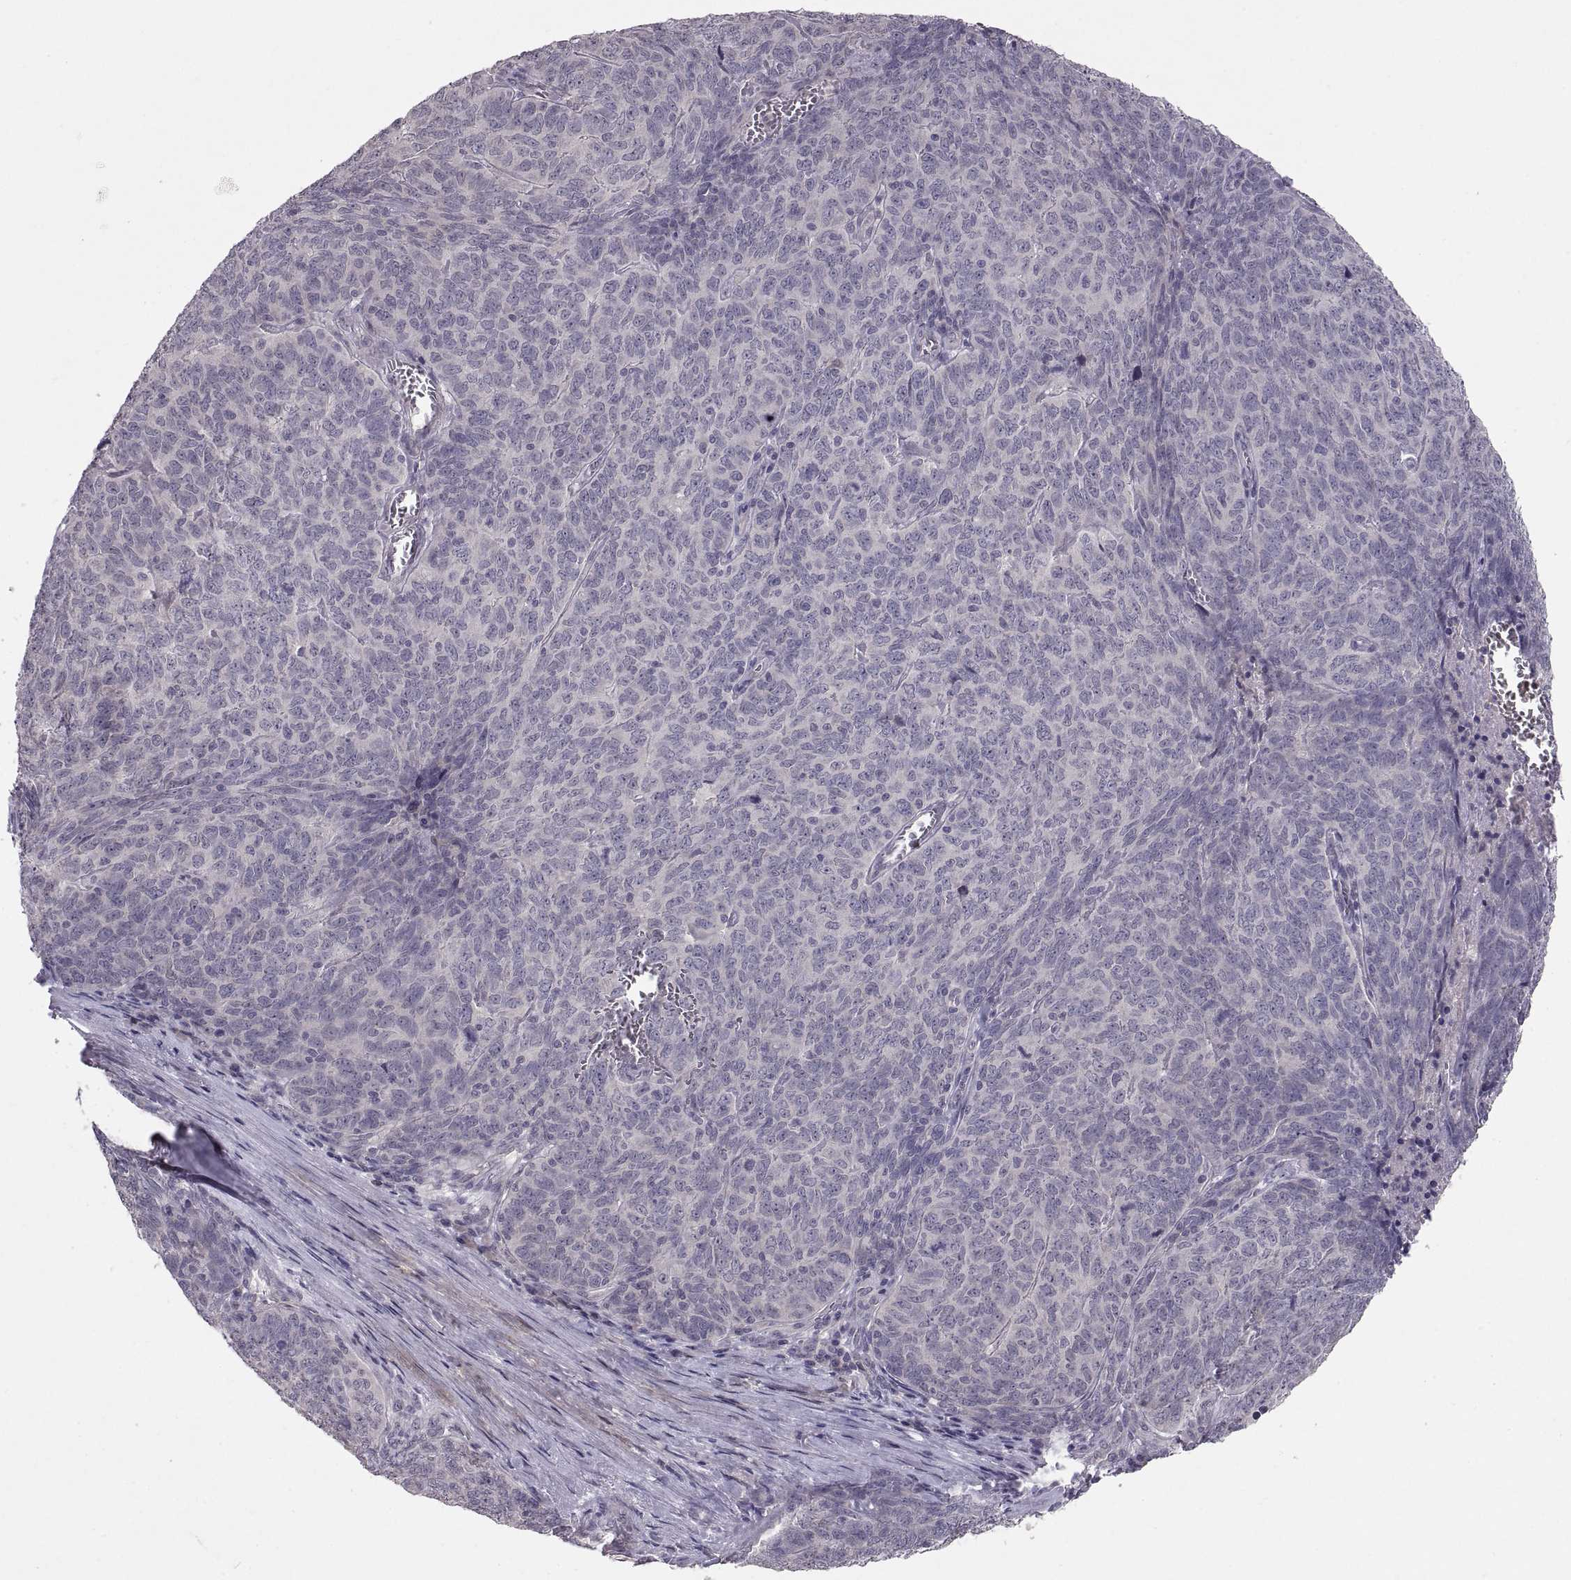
{"staining": {"intensity": "negative", "quantity": "none", "location": "none"}, "tissue": "skin cancer", "cell_type": "Tumor cells", "image_type": "cancer", "snomed": [{"axis": "morphology", "description": "Squamous cell carcinoma, NOS"}, {"axis": "topography", "description": "Skin"}, {"axis": "topography", "description": "Anal"}], "caption": "Photomicrograph shows no protein expression in tumor cells of skin cancer tissue. (DAB immunohistochemistry (IHC), high magnification).", "gene": "PAX2", "patient": {"sex": "female", "age": 51}}